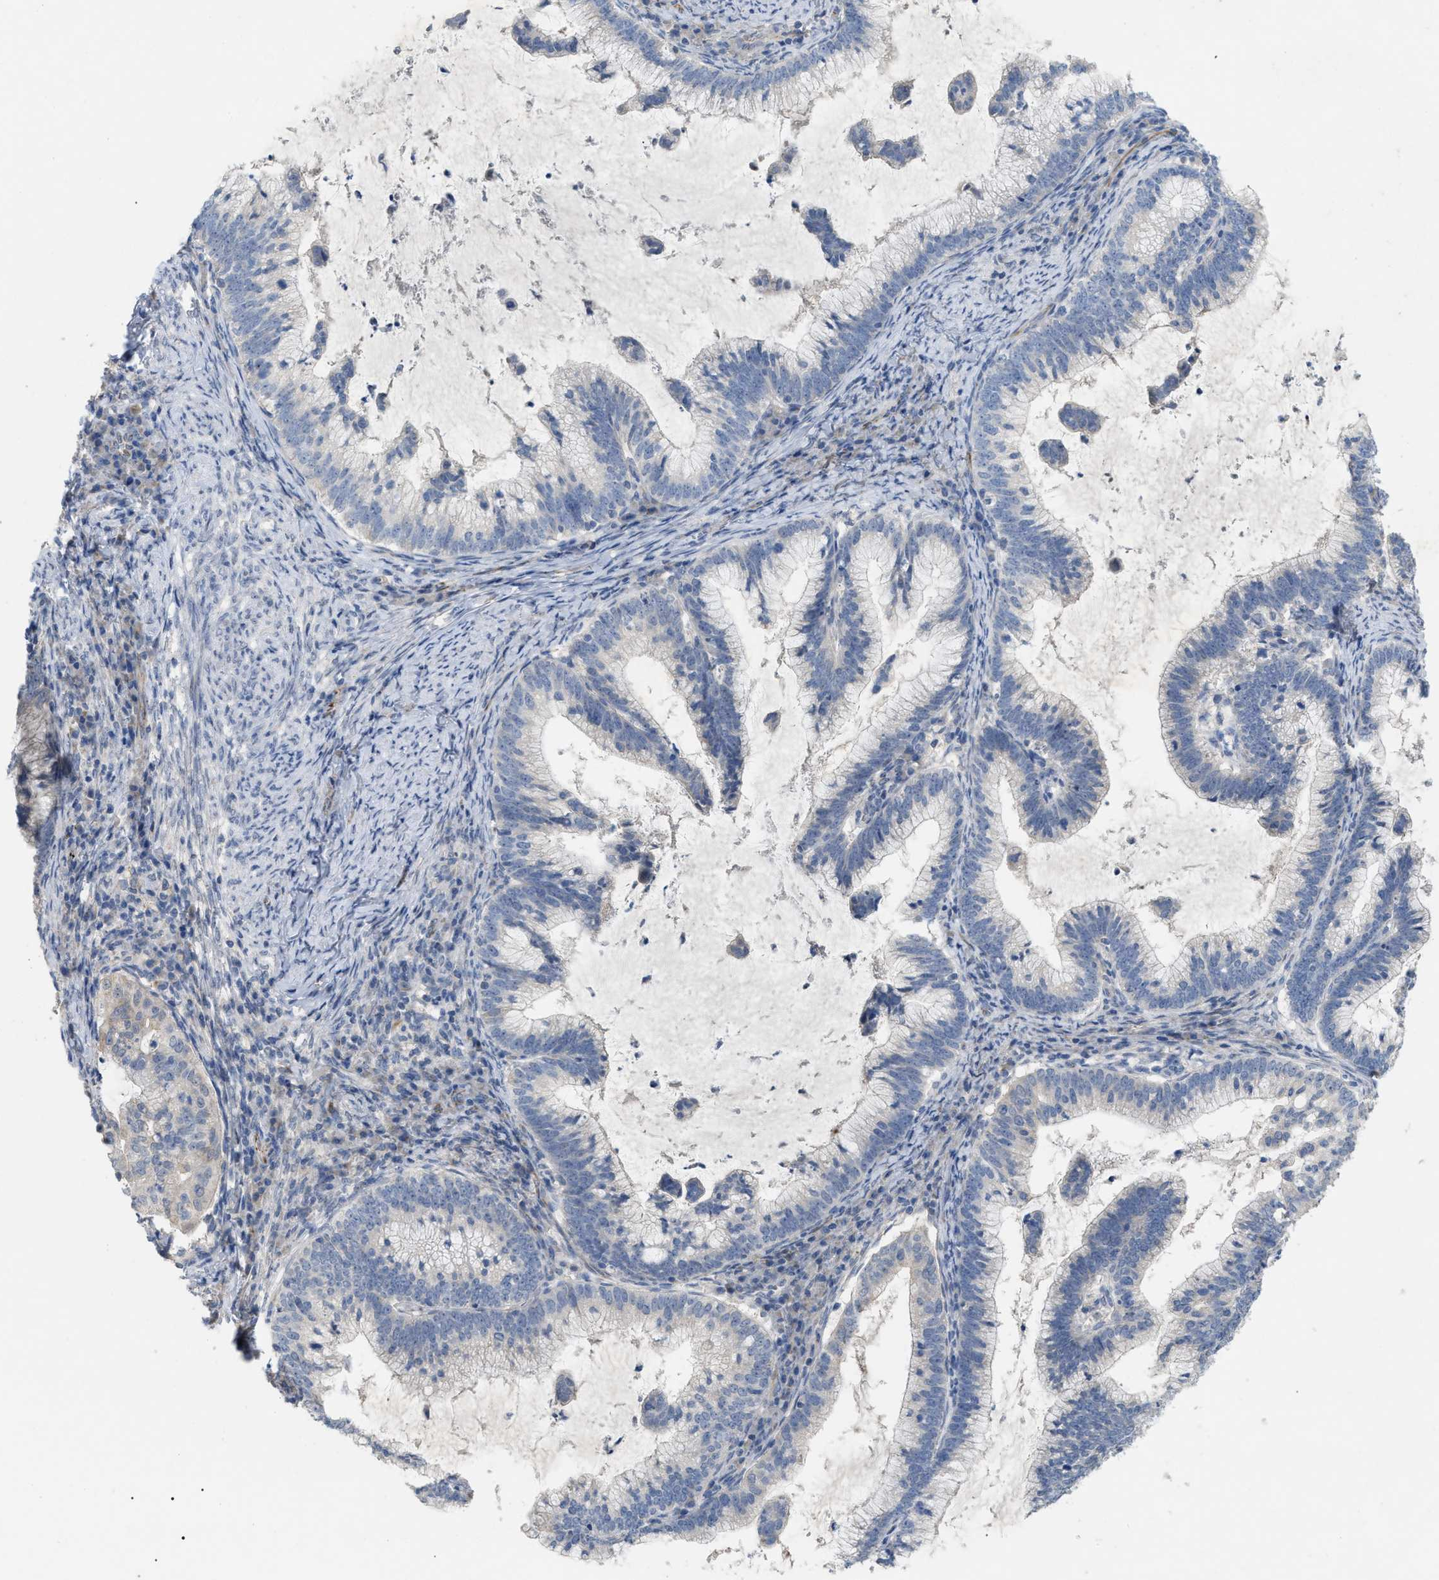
{"staining": {"intensity": "negative", "quantity": "none", "location": "none"}, "tissue": "cervical cancer", "cell_type": "Tumor cells", "image_type": "cancer", "snomed": [{"axis": "morphology", "description": "Adenocarcinoma, NOS"}, {"axis": "topography", "description": "Cervix"}], "caption": "Cervical cancer (adenocarcinoma) stained for a protein using immunohistochemistry (IHC) reveals no expression tumor cells.", "gene": "DHX58", "patient": {"sex": "female", "age": 36}}